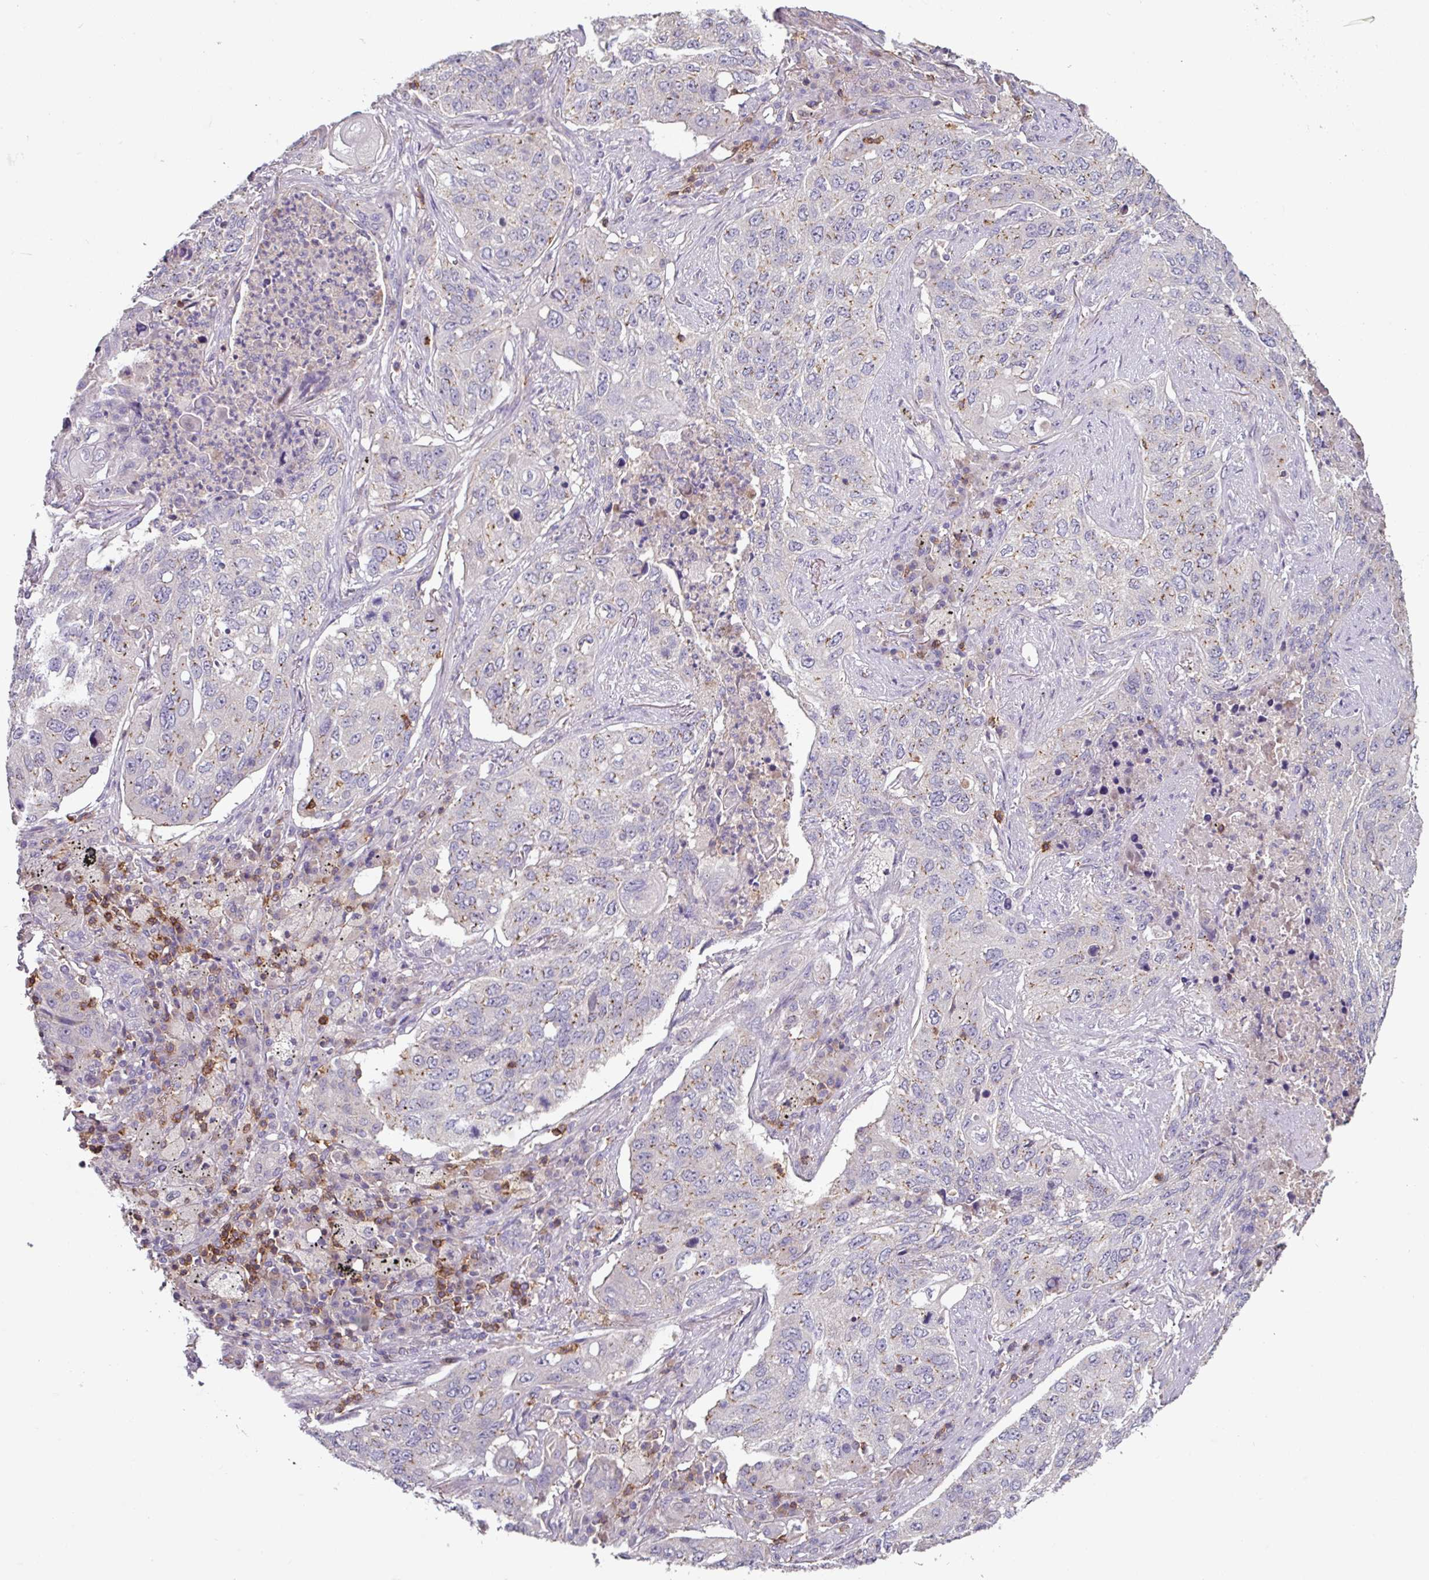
{"staining": {"intensity": "weak", "quantity": "25%-75%", "location": "cytoplasmic/membranous"}, "tissue": "lung cancer", "cell_type": "Tumor cells", "image_type": "cancer", "snomed": [{"axis": "morphology", "description": "Squamous cell carcinoma, NOS"}, {"axis": "topography", "description": "Lung"}], "caption": "High-power microscopy captured an IHC micrograph of lung squamous cell carcinoma, revealing weak cytoplasmic/membranous expression in approximately 25%-75% of tumor cells.", "gene": "CD3G", "patient": {"sex": "female", "age": 63}}